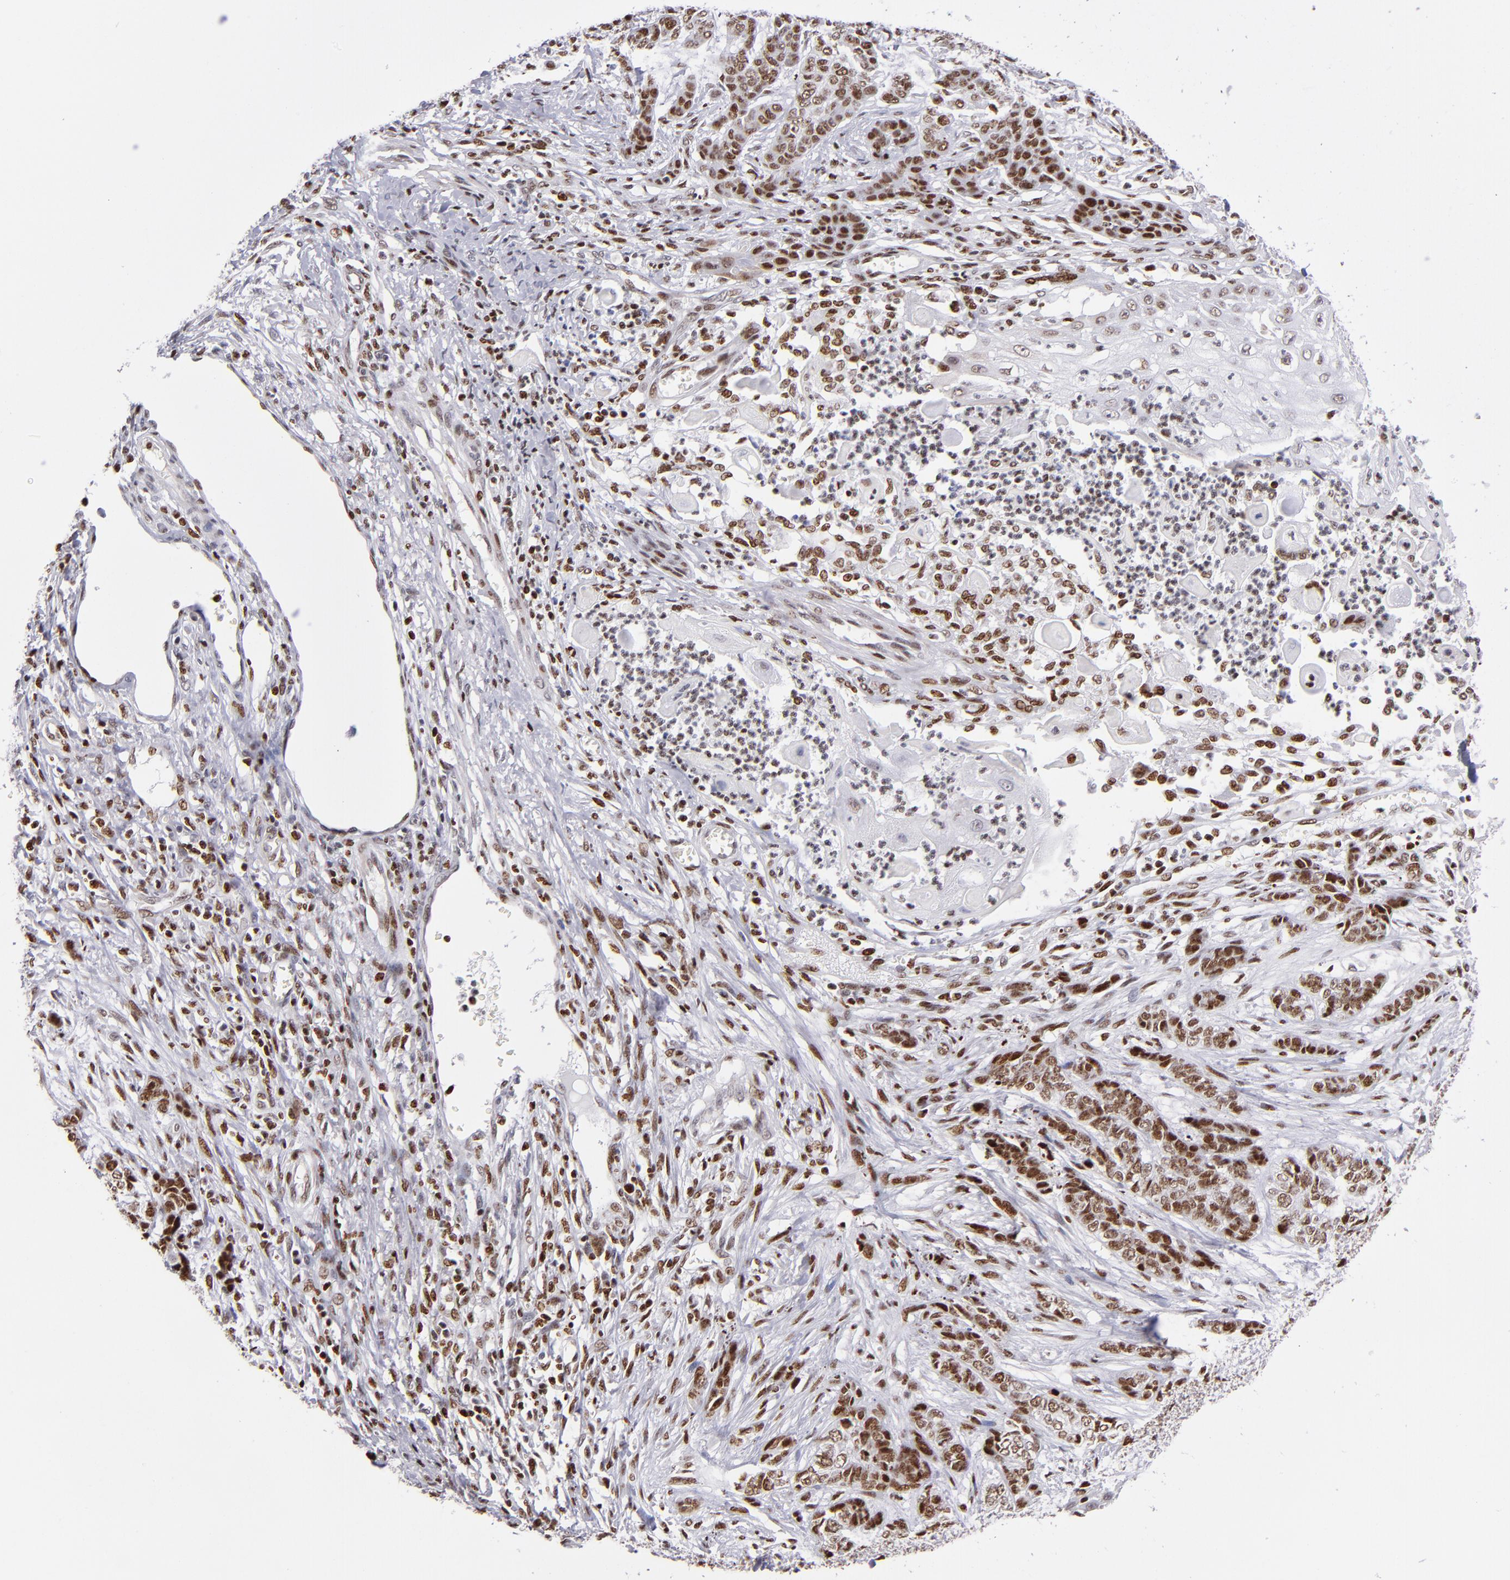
{"staining": {"intensity": "moderate", "quantity": ">75%", "location": "nuclear"}, "tissue": "skin cancer", "cell_type": "Tumor cells", "image_type": "cancer", "snomed": [{"axis": "morphology", "description": "Basal cell carcinoma"}, {"axis": "topography", "description": "Skin"}], "caption": "Immunohistochemistry (IHC) micrograph of neoplastic tissue: skin cancer (basal cell carcinoma) stained using IHC exhibits medium levels of moderate protein expression localized specifically in the nuclear of tumor cells, appearing as a nuclear brown color.", "gene": "POLA1", "patient": {"sex": "female", "age": 64}}